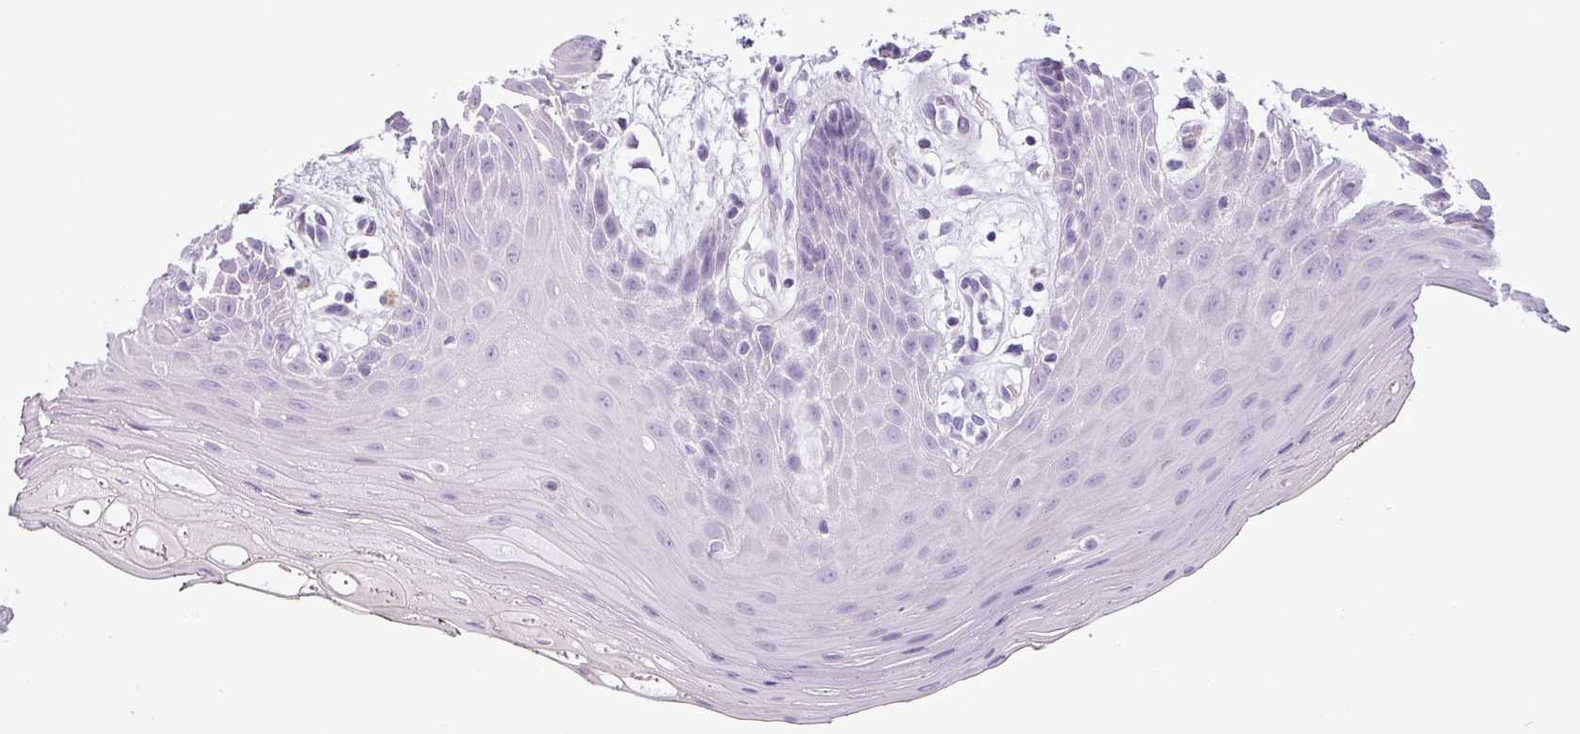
{"staining": {"intensity": "negative", "quantity": "none", "location": "none"}, "tissue": "oral mucosa", "cell_type": "Squamous epithelial cells", "image_type": "normal", "snomed": [{"axis": "morphology", "description": "Normal tissue, NOS"}, {"axis": "topography", "description": "Oral tissue"}, {"axis": "topography", "description": "Tounge, NOS"}], "caption": "Oral mucosa stained for a protein using IHC reveals no expression squamous epithelial cells.", "gene": "CDH16", "patient": {"sex": "female", "age": 59}}